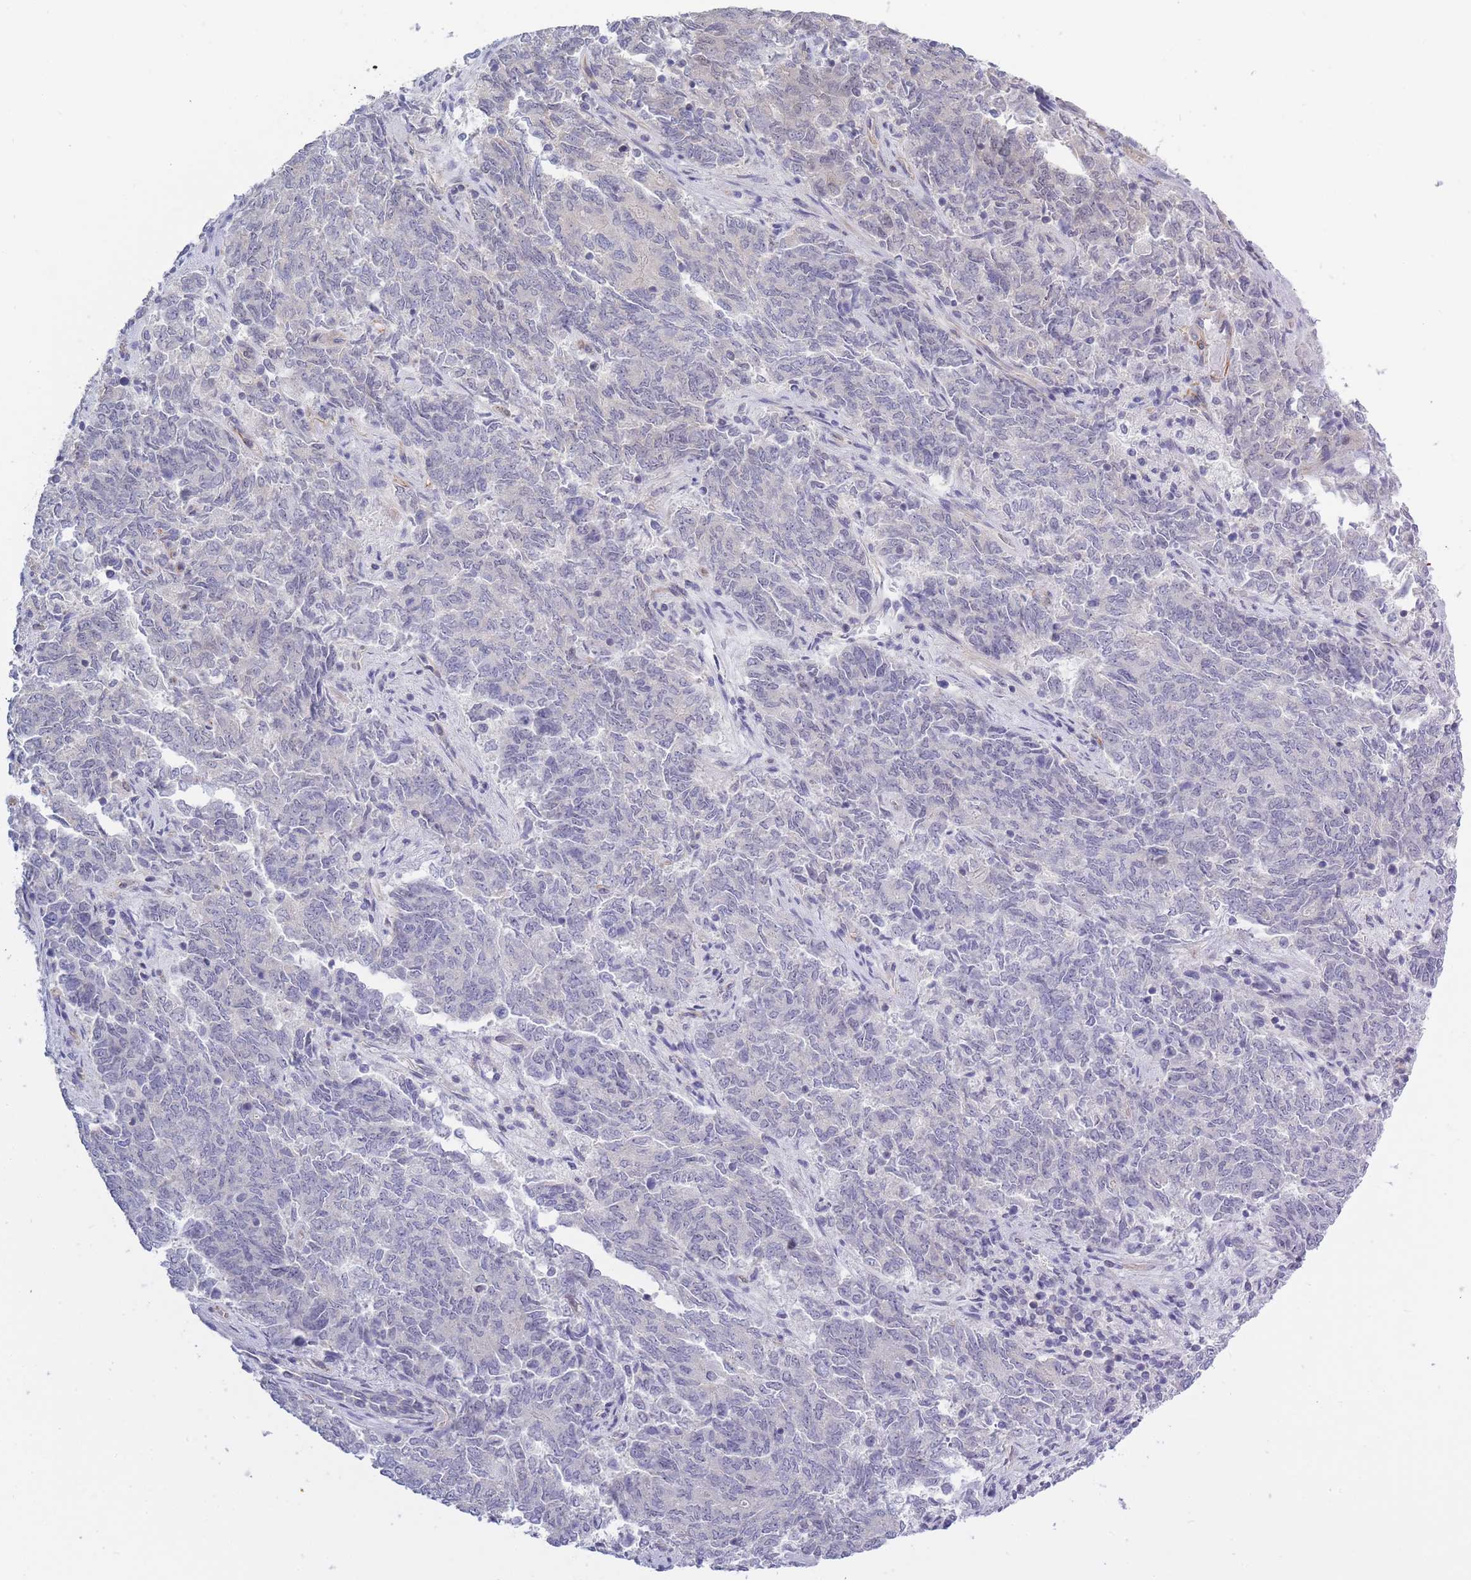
{"staining": {"intensity": "negative", "quantity": "none", "location": "none"}, "tissue": "endometrial cancer", "cell_type": "Tumor cells", "image_type": "cancer", "snomed": [{"axis": "morphology", "description": "Adenocarcinoma, NOS"}, {"axis": "topography", "description": "Endometrium"}], "caption": "Immunohistochemistry micrograph of neoplastic tissue: human endometrial cancer stained with DAB exhibits no significant protein positivity in tumor cells.", "gene": "C19orf25", "patient": {"sex": "female", "age": 80}}